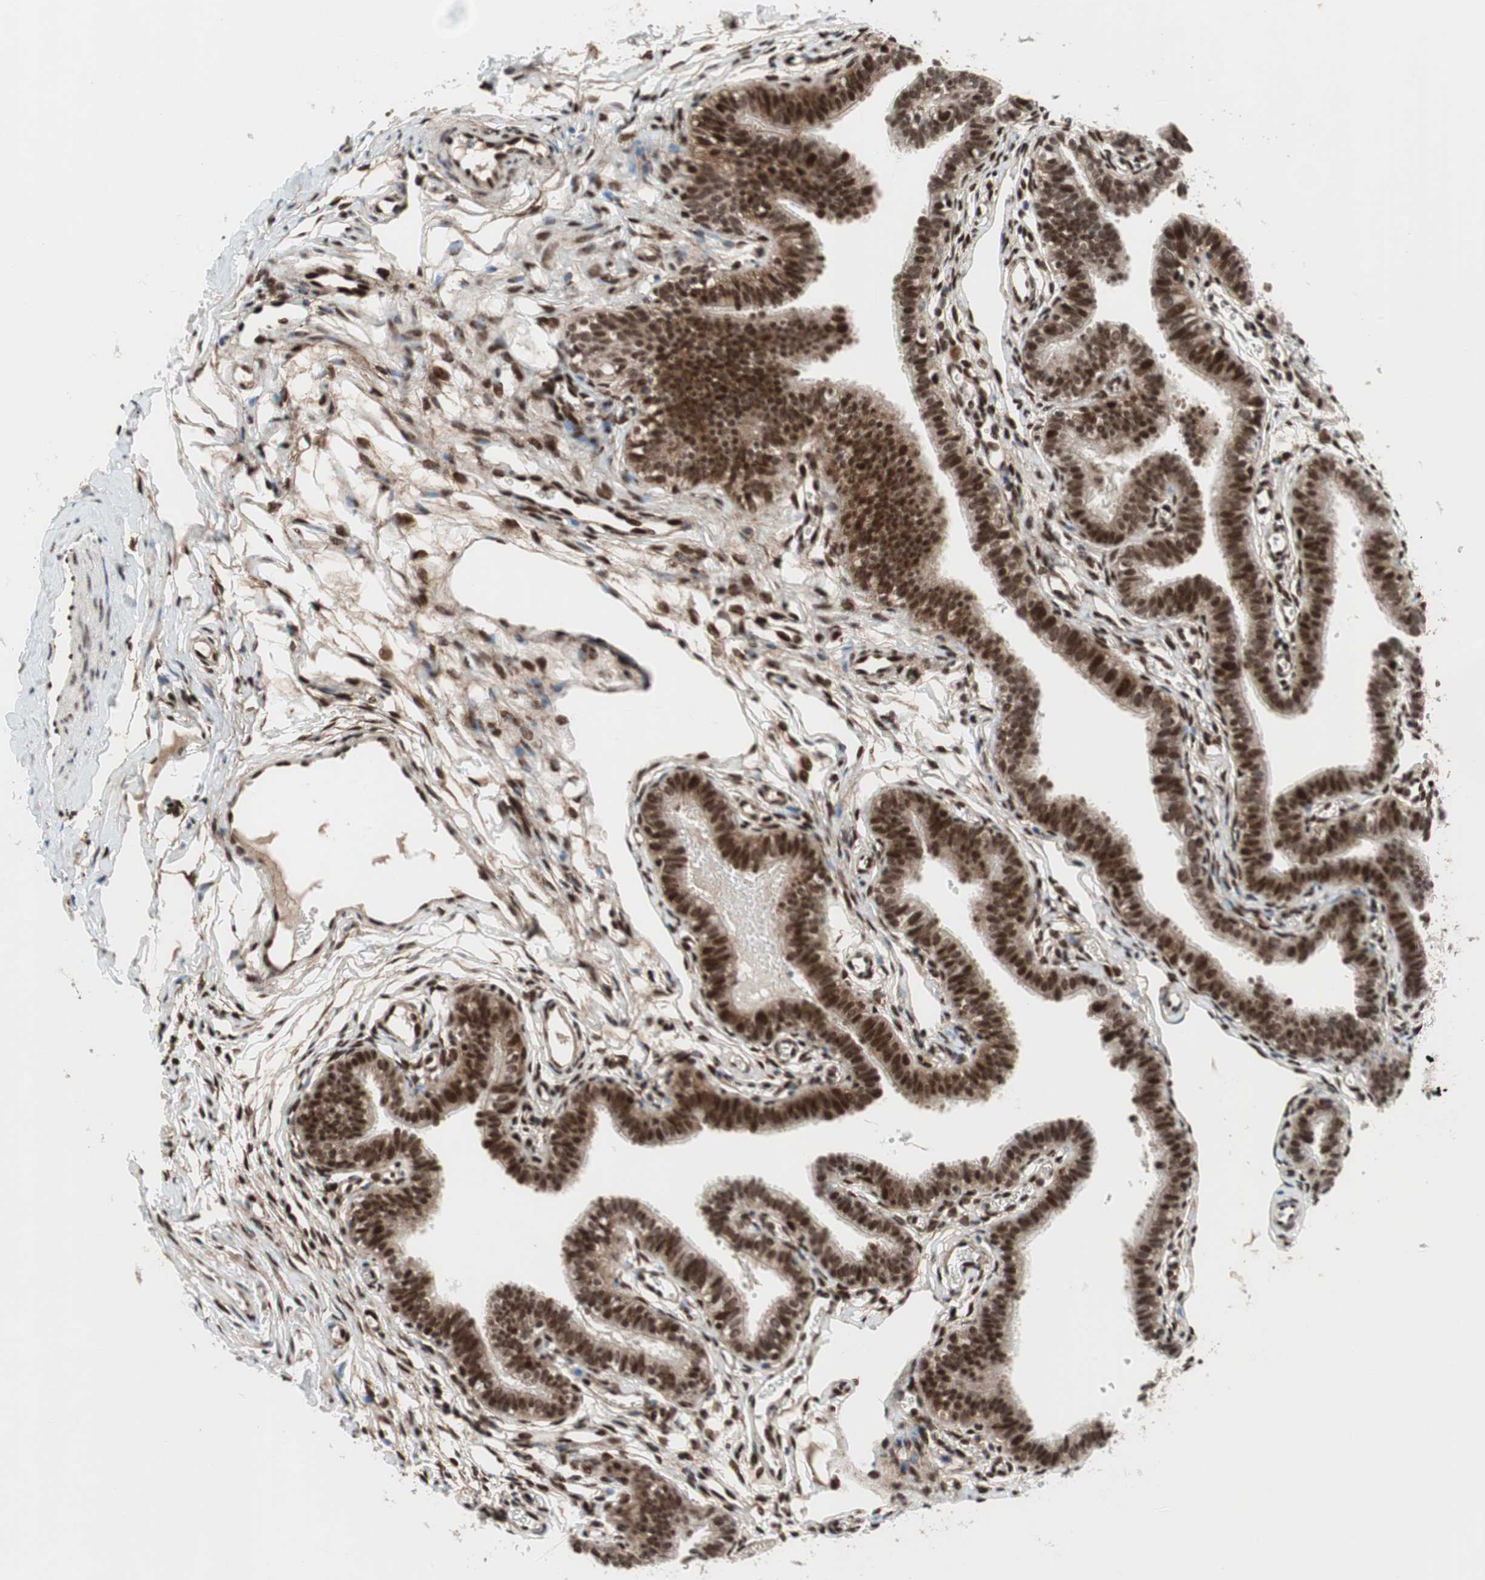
{"staining": {"intensity": "strong", "quantity": ">75%", "location": "nuclear"}, "tissue": "fallopian tube", "cell_type": "Glandular cells", "image_type": "normal", "snomed": [{"axis": "morphology", "description": "Normal tissue, NOS"}, {"axis": "topography", "description": "Fallopian tube"}, {"axis": "topography", "description": "Placenta"}], "caption": "Strong nuclear protein expression is present in about >75% of glandular cells in fallopian tube.", "gene": "TCF12", "patient": {"sex": "female", "age": 34}}